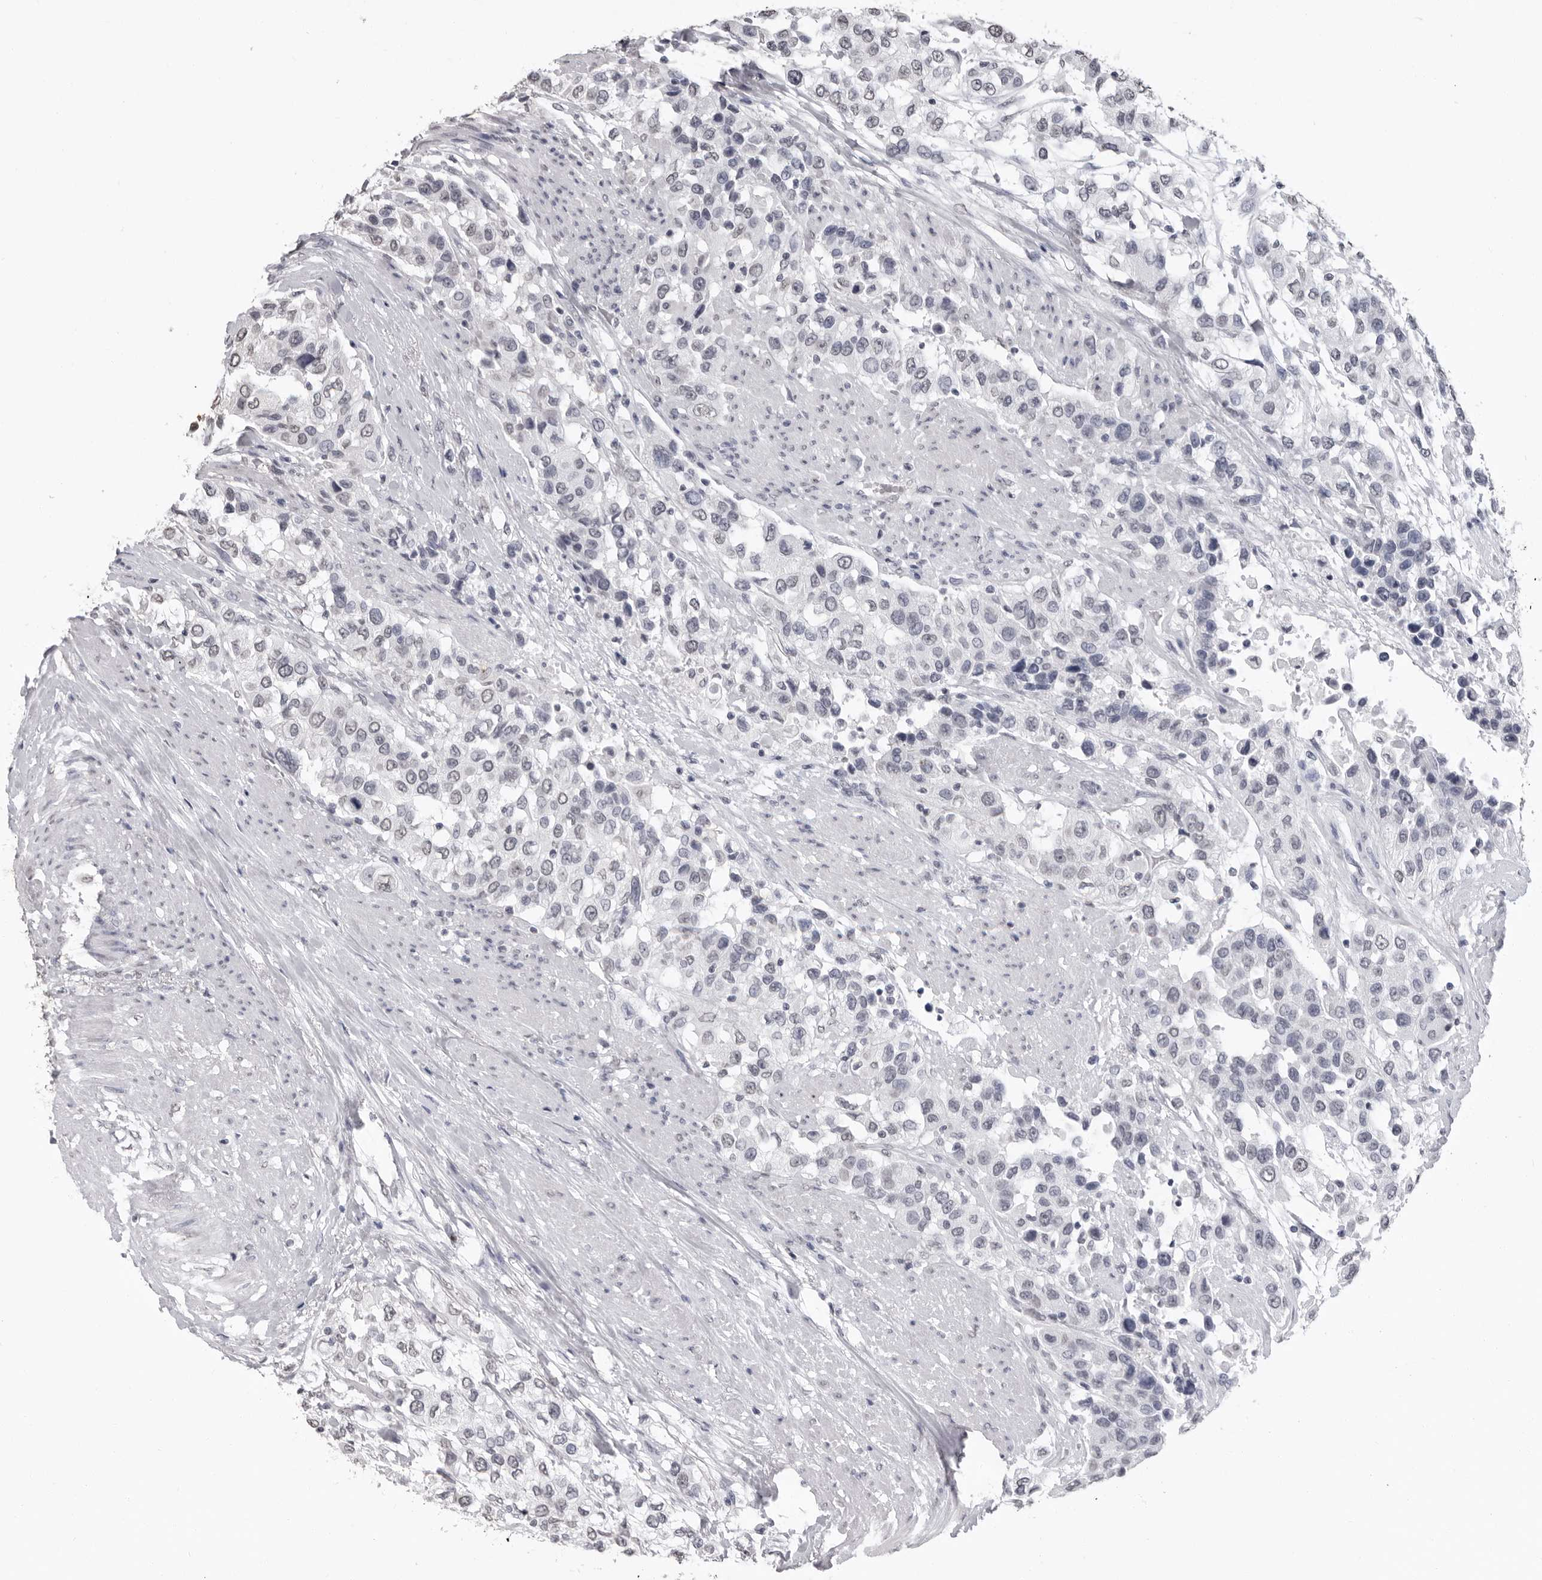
{"staining": {"intensity": "negative", "quantity": "none", "location": "none"}, "tissue": "urothelial cancer", "cell_type": "Tumor cells", "image_type": "cancer", "snomed": [{"axis": "morphology", "description": "Urothelial carcinoma, High grade"}, {"axis": "topography", "description": "Urinary bladder"}], "caption": "Immunohistochemistry of human high-grade urothelial carcinoma shows no staining in tumor cells.", "gene": "HEPACAM", "patient": {"sex": "female", "age": 80}}